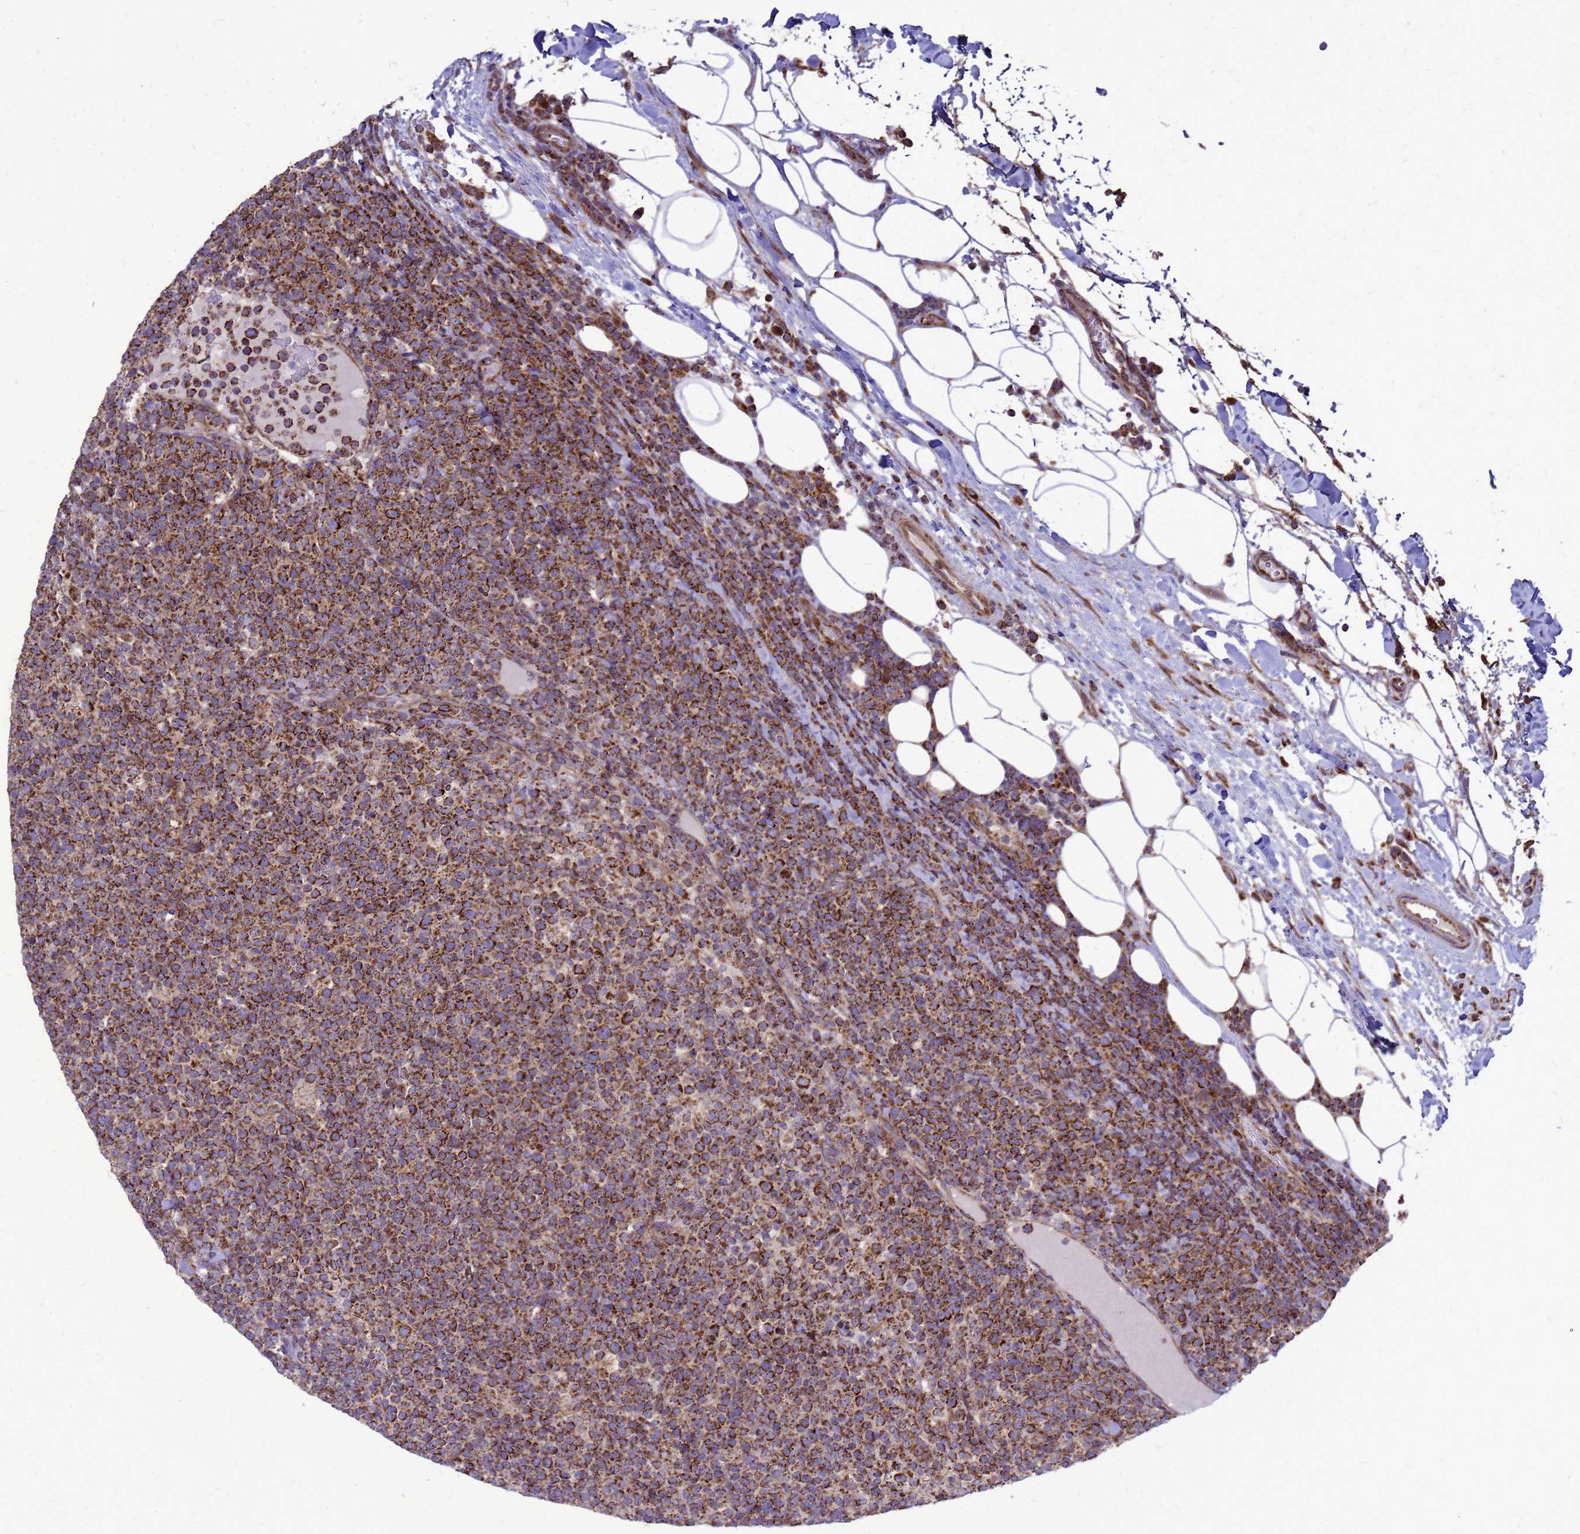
{"staining": {"intensity": "strong", "quantity": ">75%", "location": "cytoplasmic/membranous"}, "tissue": "lymphoma", "cell_type": "Tumor cells", "image_type": "cancer", "snomed": [{"axis": "morphology", "description": "Malignant lymphoma, non-Hodgkin's type, High grade"}, {"axis": "topography", "description": "Lymph node"}], "caption": "Malignant lymphoma, non-Hodgkin's type (high-grade) was stained to show a protein in brown. There is high levels of strong cytoplasmic/membranous expression in about >75% of tumor cells.", "gene": "FSTL4", "patient": {"sex": "male", "age": 61}}